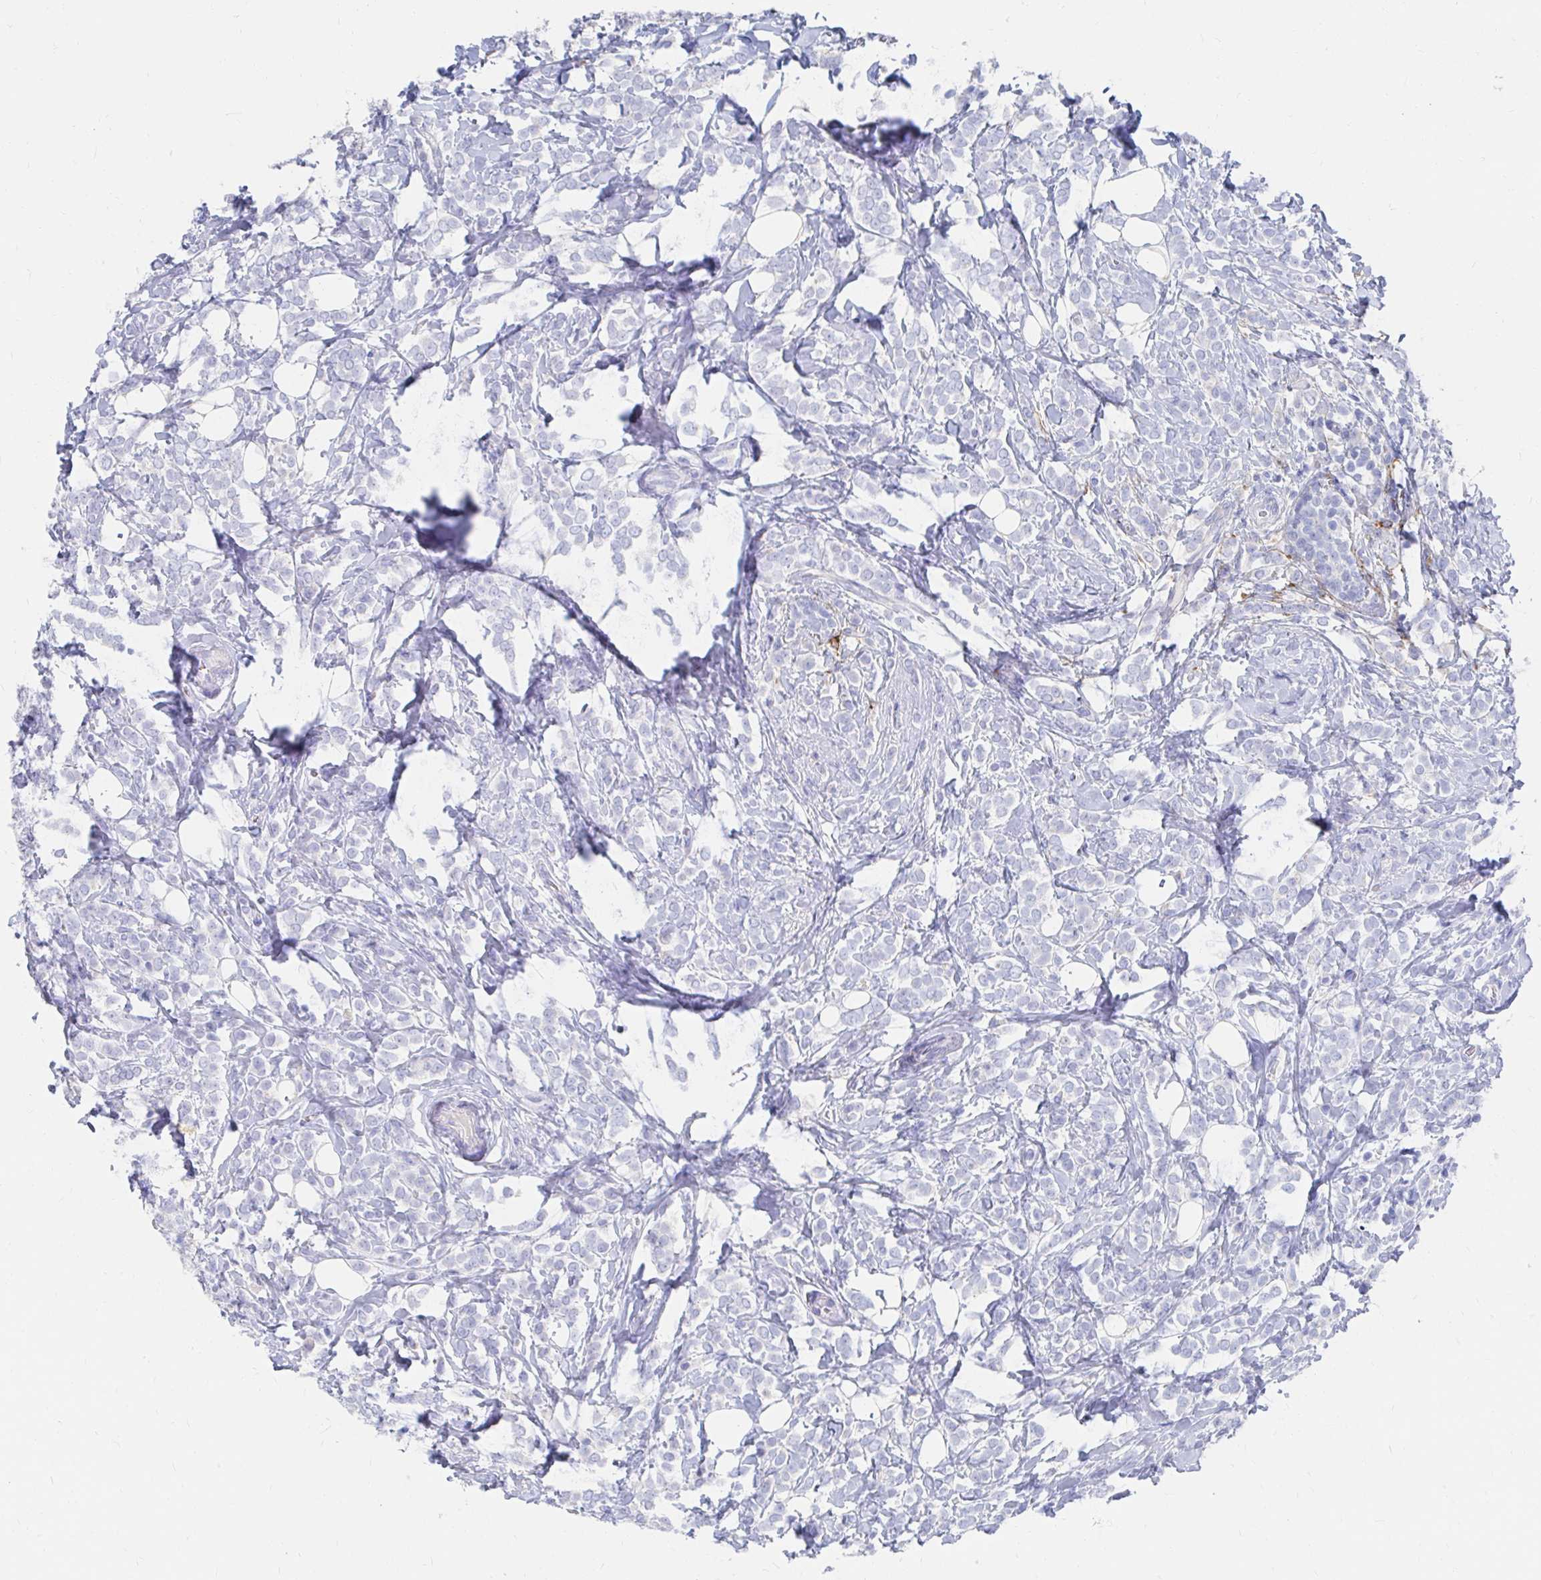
{"staining": {"intensity": "negative", "quantity": "none", "location": "none"}, "tissue": "breast cancer", "cell_type": "Tumor cells", "image_type": "cancer", "snomed": [{"axis": "morphology", "description": "Lobular carcinoma"}, {"axis": "topography", "description": "Breast"}], "caption": "High power microscopy histopathology image of an immunohistochemistry photomicrograph of breast cancer (lobular carcinoma), revealing no significant staining in tumor cells. (IHC, brightfield microscopy, high magnification).", "gene": "LAMC3", "patient": {"sex": "female", "age": 49}}